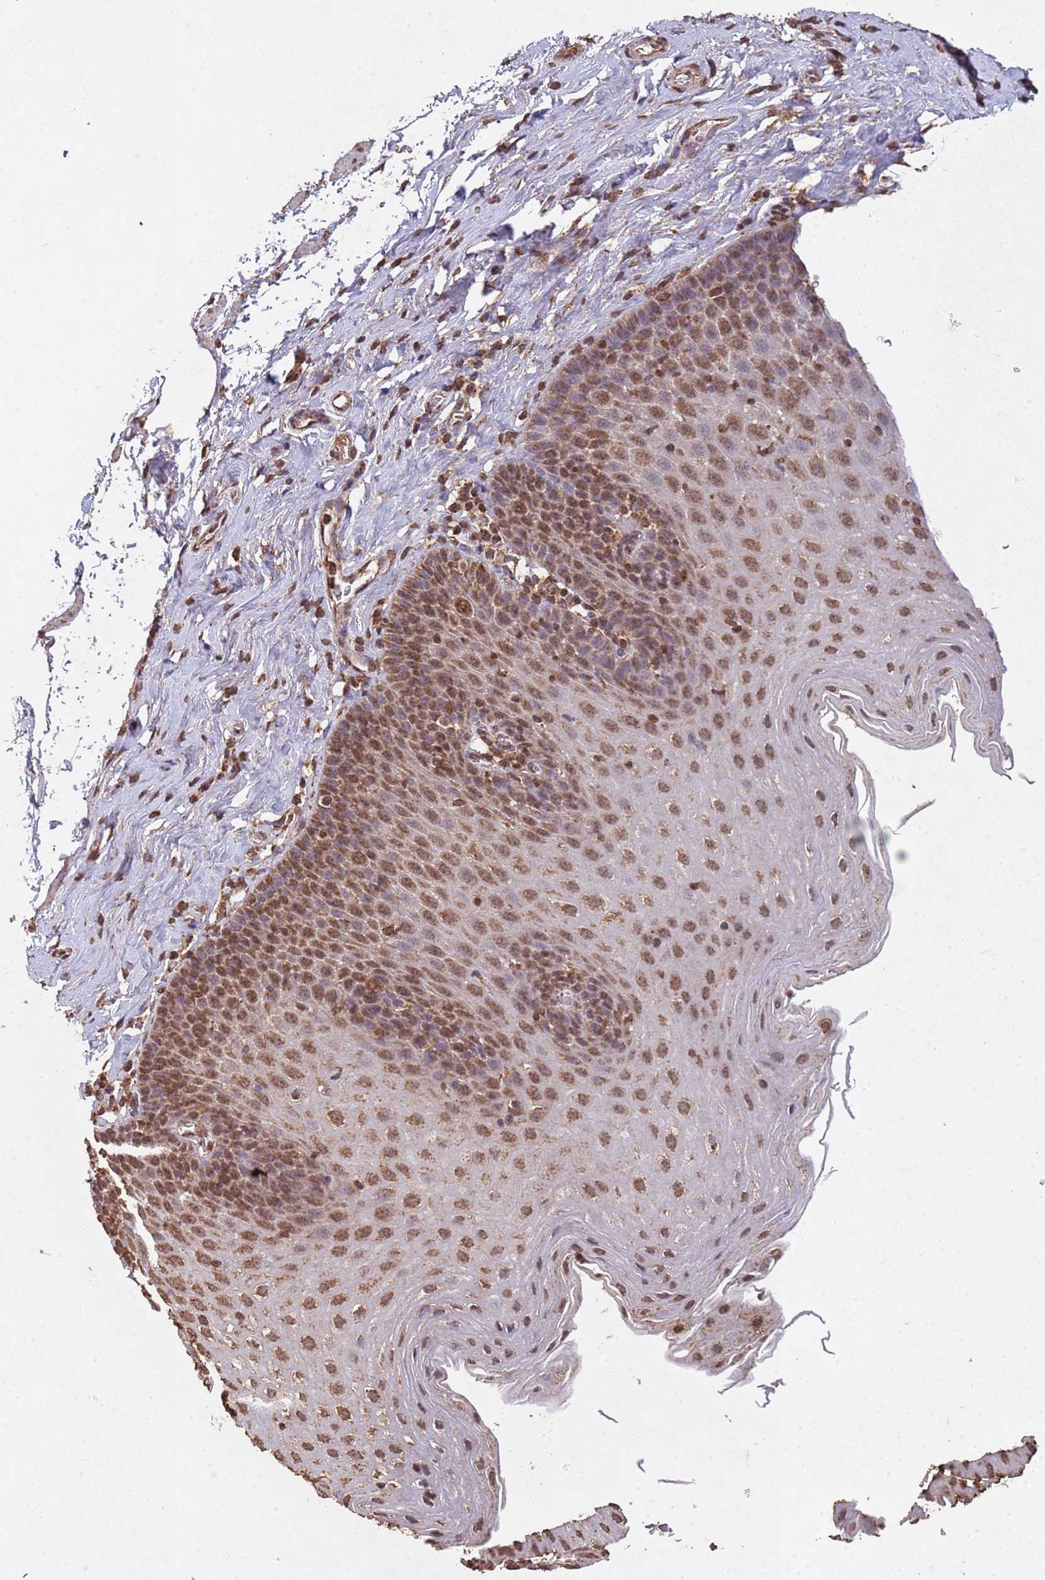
{"staining": {"intensity": "strong", "quantity": ">75%", "location": "cytoplasmic/membranous,nuclear"}, "tissue": "esophagus", "cell_type": "Squamous epithelial cells", "image_type": "normal", "snomed": [{"axis": "morphology", "description": "Normal tissue, NOS"}, {"axis": "topography", "description": "Esophagus"}], "caption": "Immunohistochemistry (IHC) staining of benign esophagus, which demonstrates high levels of strong cytoplasmic/membranous,nuclear expression in about >75% of squamous epithelial cells indicating strong cytoplasmic/membranous,nuclear protein staining. The staining was performed using DAB (brown) for protein detection and nuclei were counterstained in hematoxylin (blue).", "gene": "HDAC10", "patient": {"sex": "female", "age": 61}}